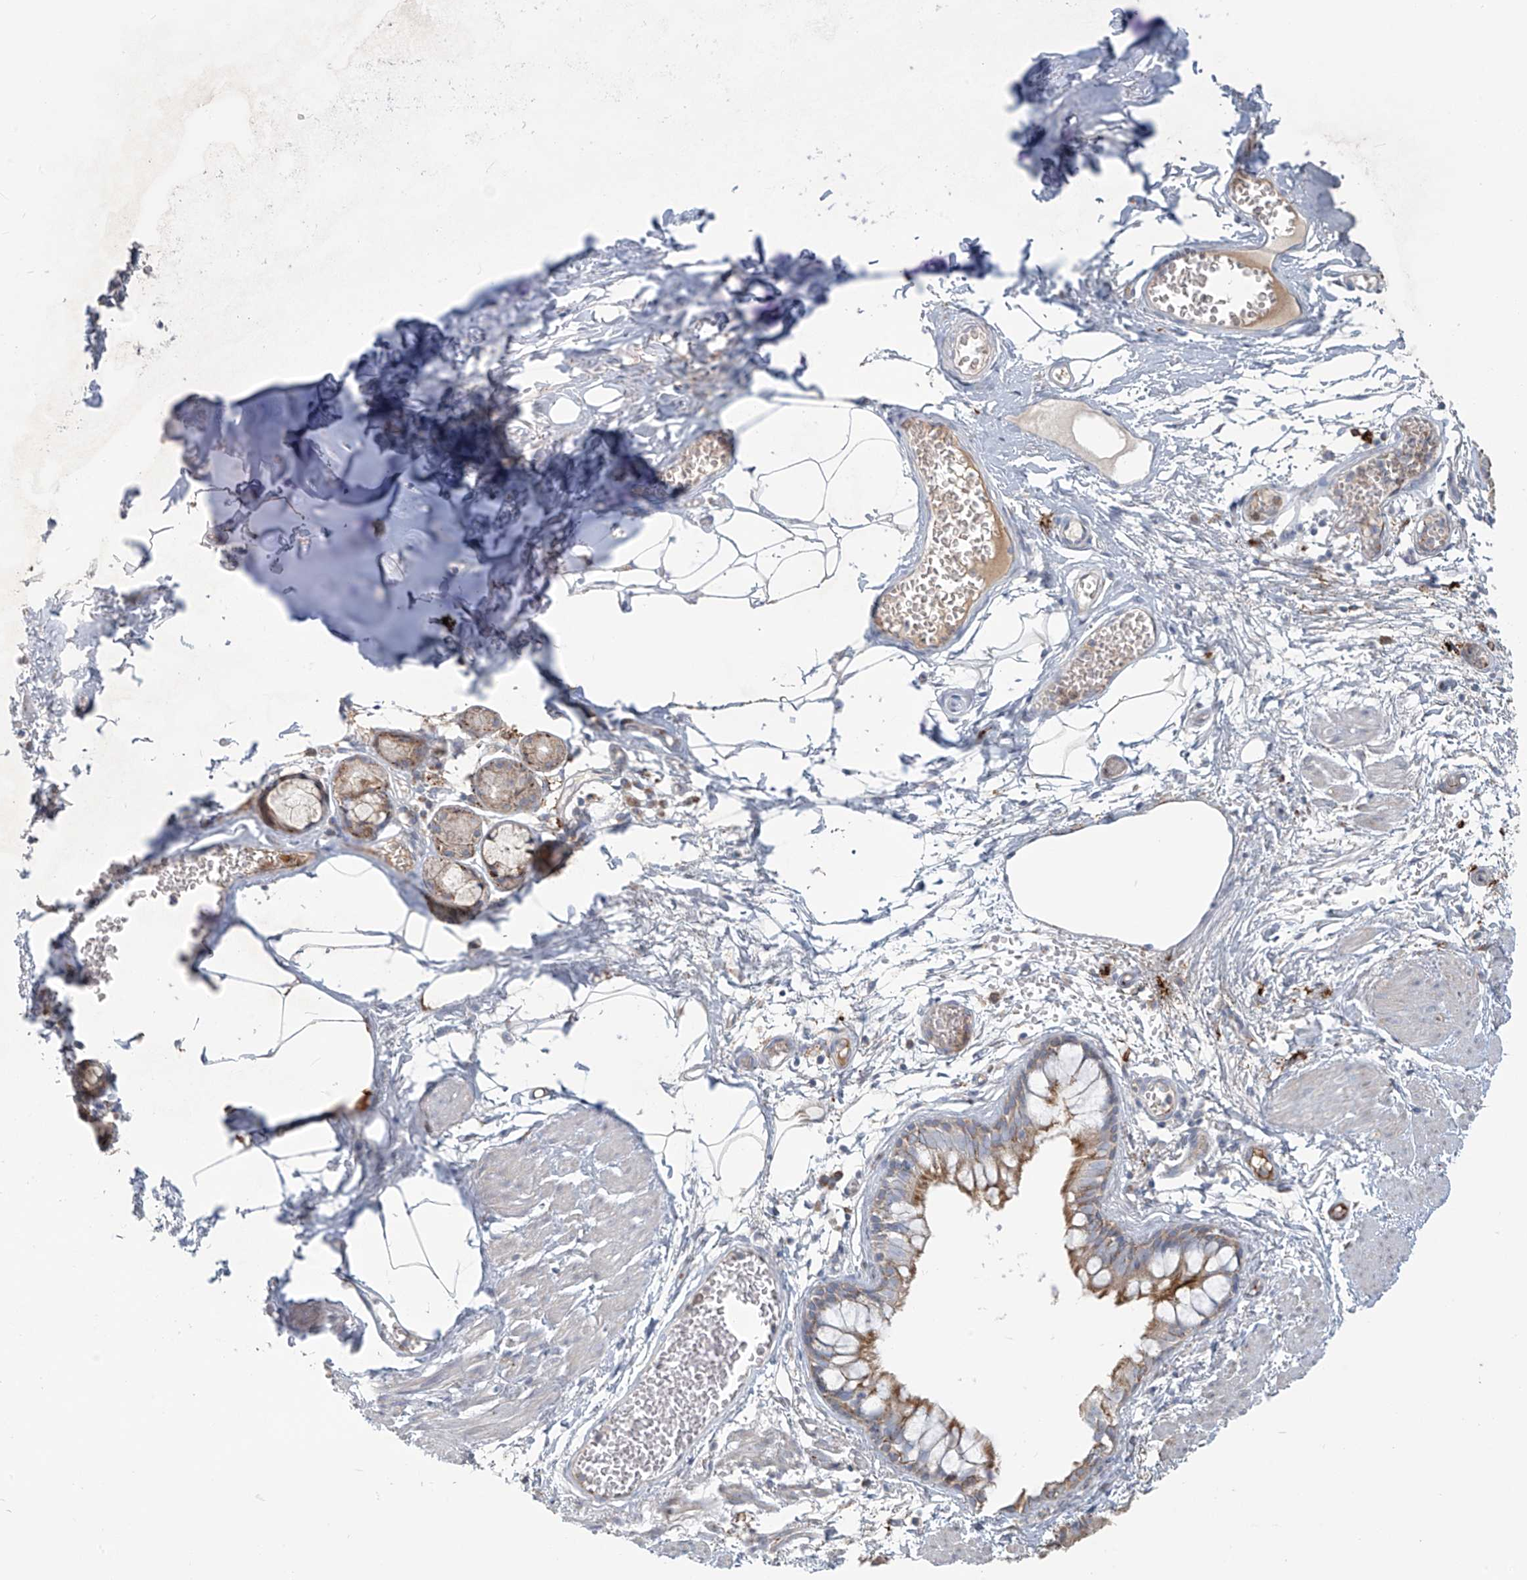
{"staining": {"intensity": "moderate", "quantity": "25%-75%", "location": "cytoplasmic/membranous"}, "tissue": "bronchus", "cell_type": "Respiratory epithelial cells", "image_type": "normal", "snomed": [{"axis": "morphology", "description": "Normal tissue, NOS"}, {"axis": "topography", "description": "Bronchus"}, {"axis": "topography", "description": "Lung"}], "caption": "Bronchus stained for a protein reveals moderate cytoplasmic/membranous positivity in respiratory epithelial cells. The staining was performed using DAB (3,3'-diaminobenzidine), with brown indicating positive protein expression. Nuclei are stained blue with hematoxylin.", "gene": "LZTS3", "patient": {"sex": "male", "age": 56}}